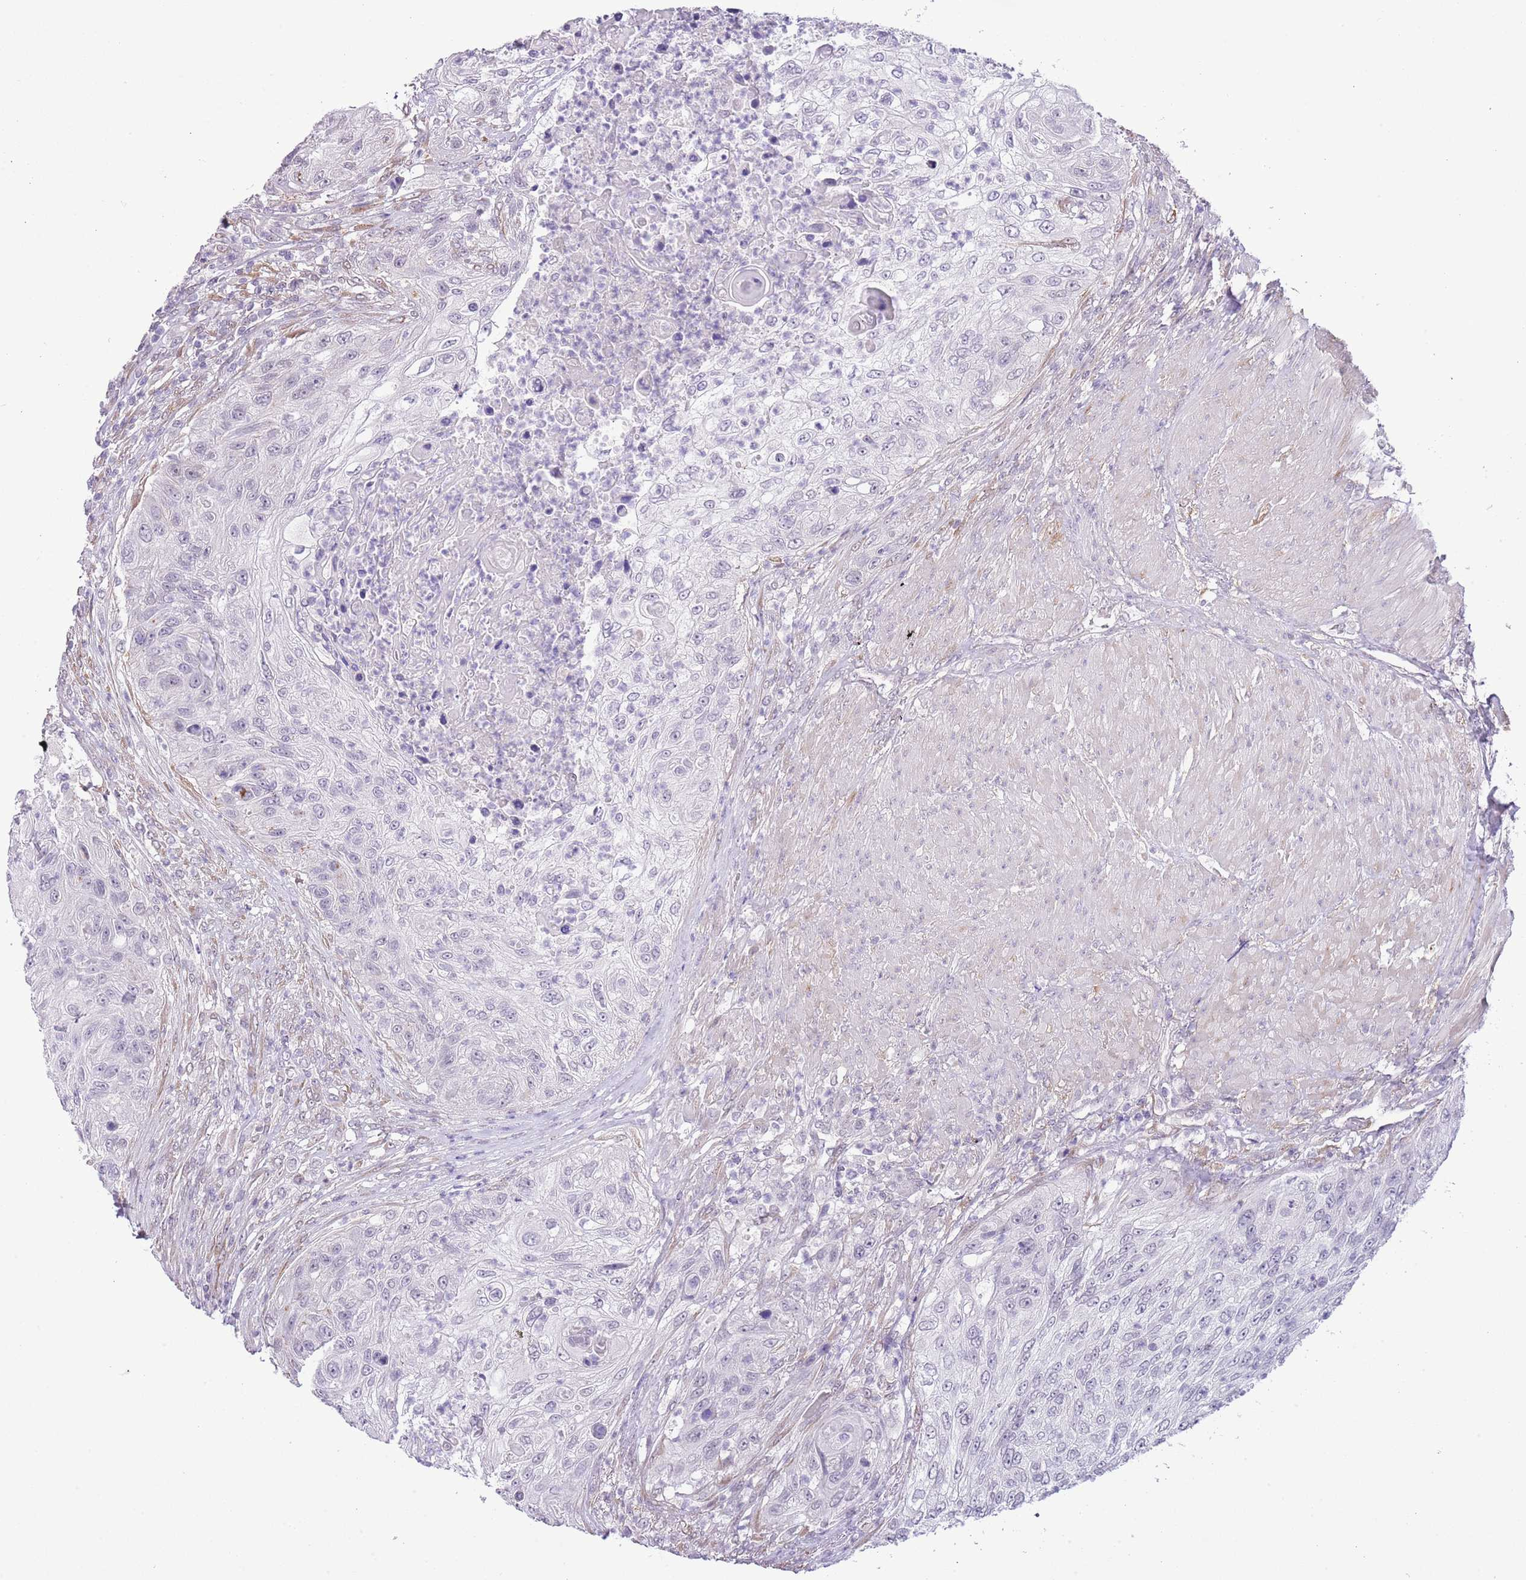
{"staining": {"intensity": "negative", "quantity": "none", "location": "none"}, "tissue": "urothelial cancer", "cell_type": "Tumor cells", "image_type": "cancer", "snomed": [{"axis": "morphology", "description": "Urothelial carcinoma, High grade"}, {"axis": "topography", "description": "Urinary bladder"}], "caption": "IHC image of neoplastic tissue: urothelial cancer stained with DAB (3,3'-diaminobenzidine) exhibits no significant protein staining in tumor cells.", "gene": "MIDN", "patient": {"sex": "female", "age": 60}}